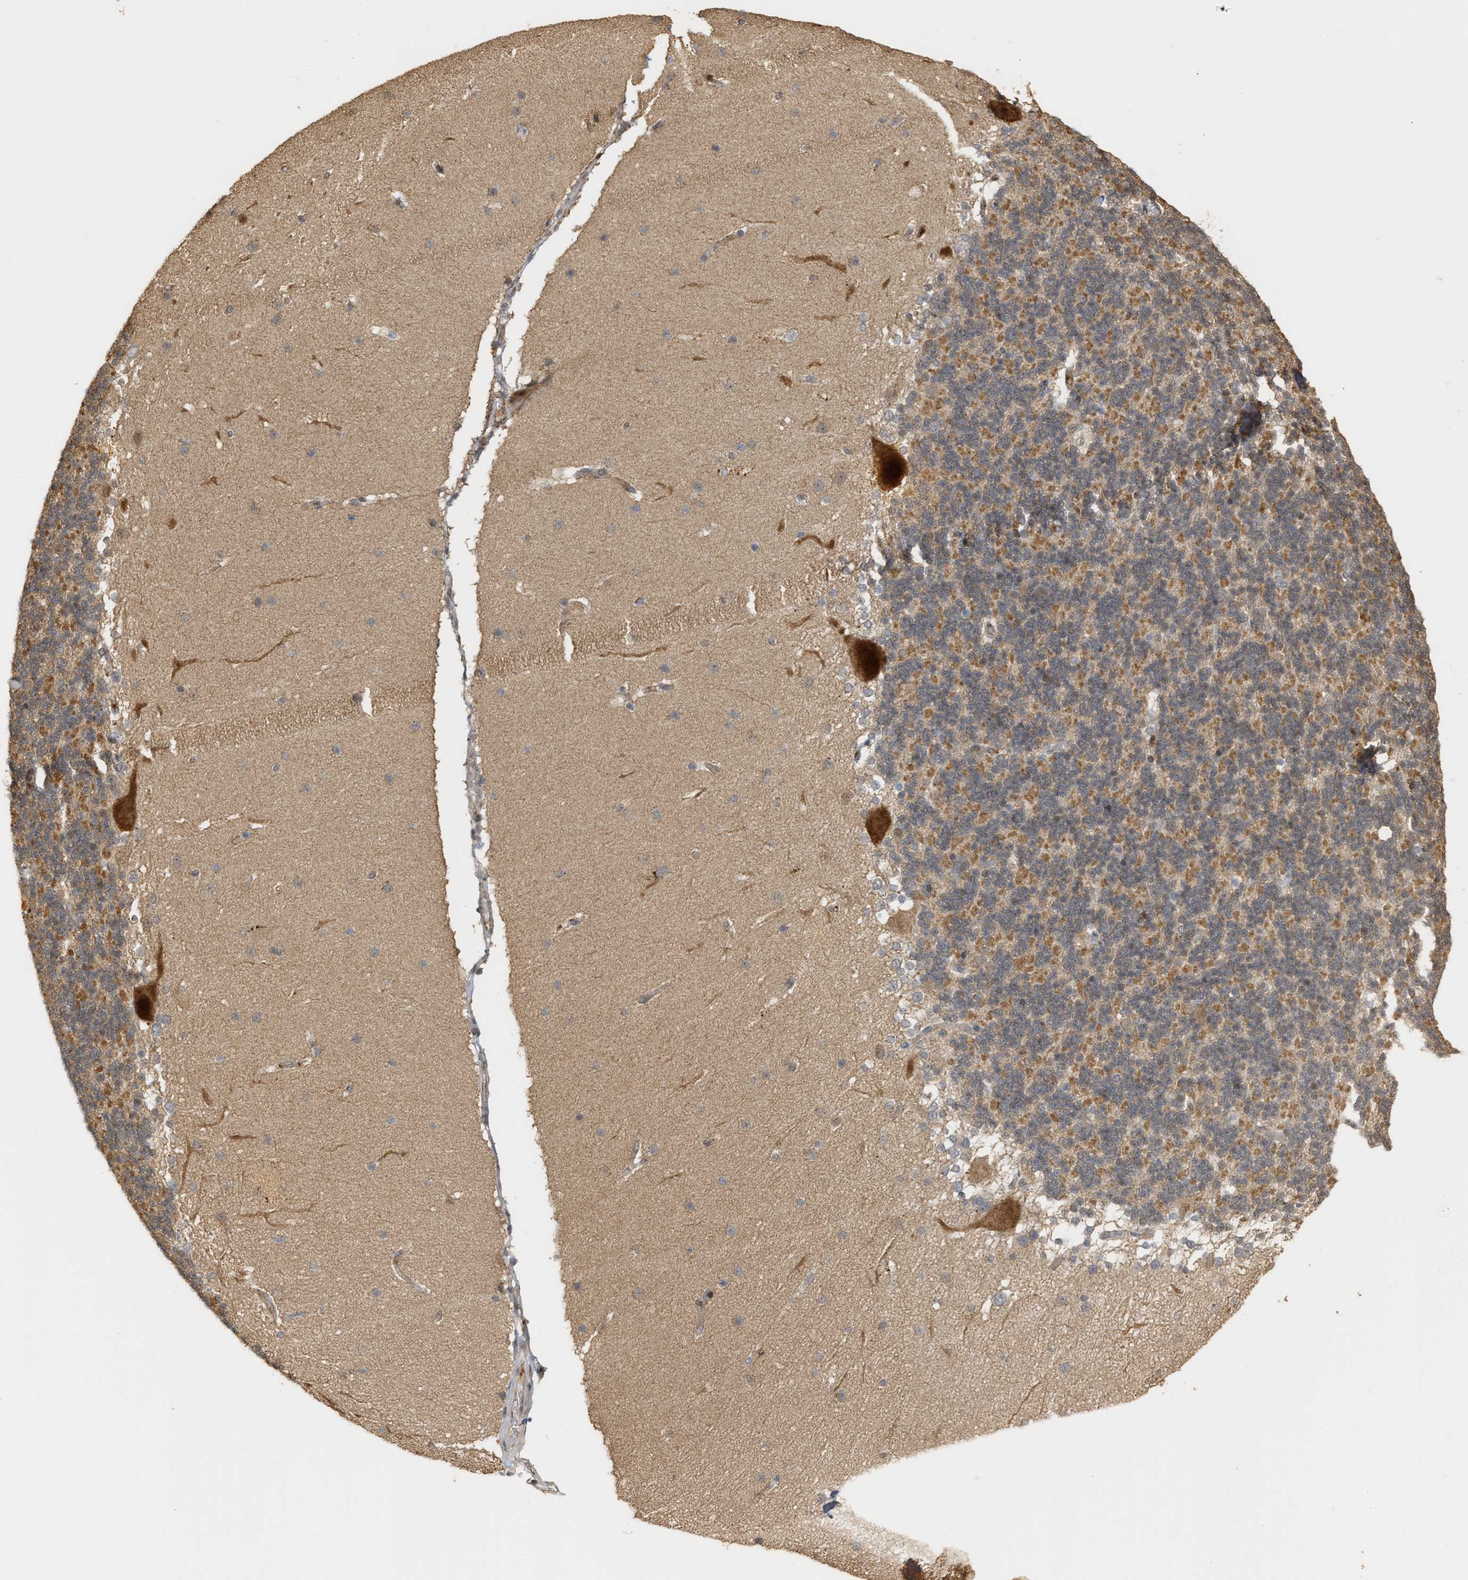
{"staining": {"intensity": "moderate", "quantity": "25%-75%", "location": "cytoplasmic/membranous"}, "tissue": "cerebellum", "cell_type": "Cells in granular layer", "image_type": "normal", "snomed": [{"axis": "morphology", "description": "Normal tissue, NOS"}, {"axis": "topography", "description": "Cerebellum"}], "caption": "Approximately 25%-75% of cells in granular layer in unremarkable cerebellum demonstrate moderate cytoplasmic/membranous protein expression as visualized by brown immunohistochemical staining.", "gene": "ZFAND5", "patient": {"sex": "female", "age": 19}}